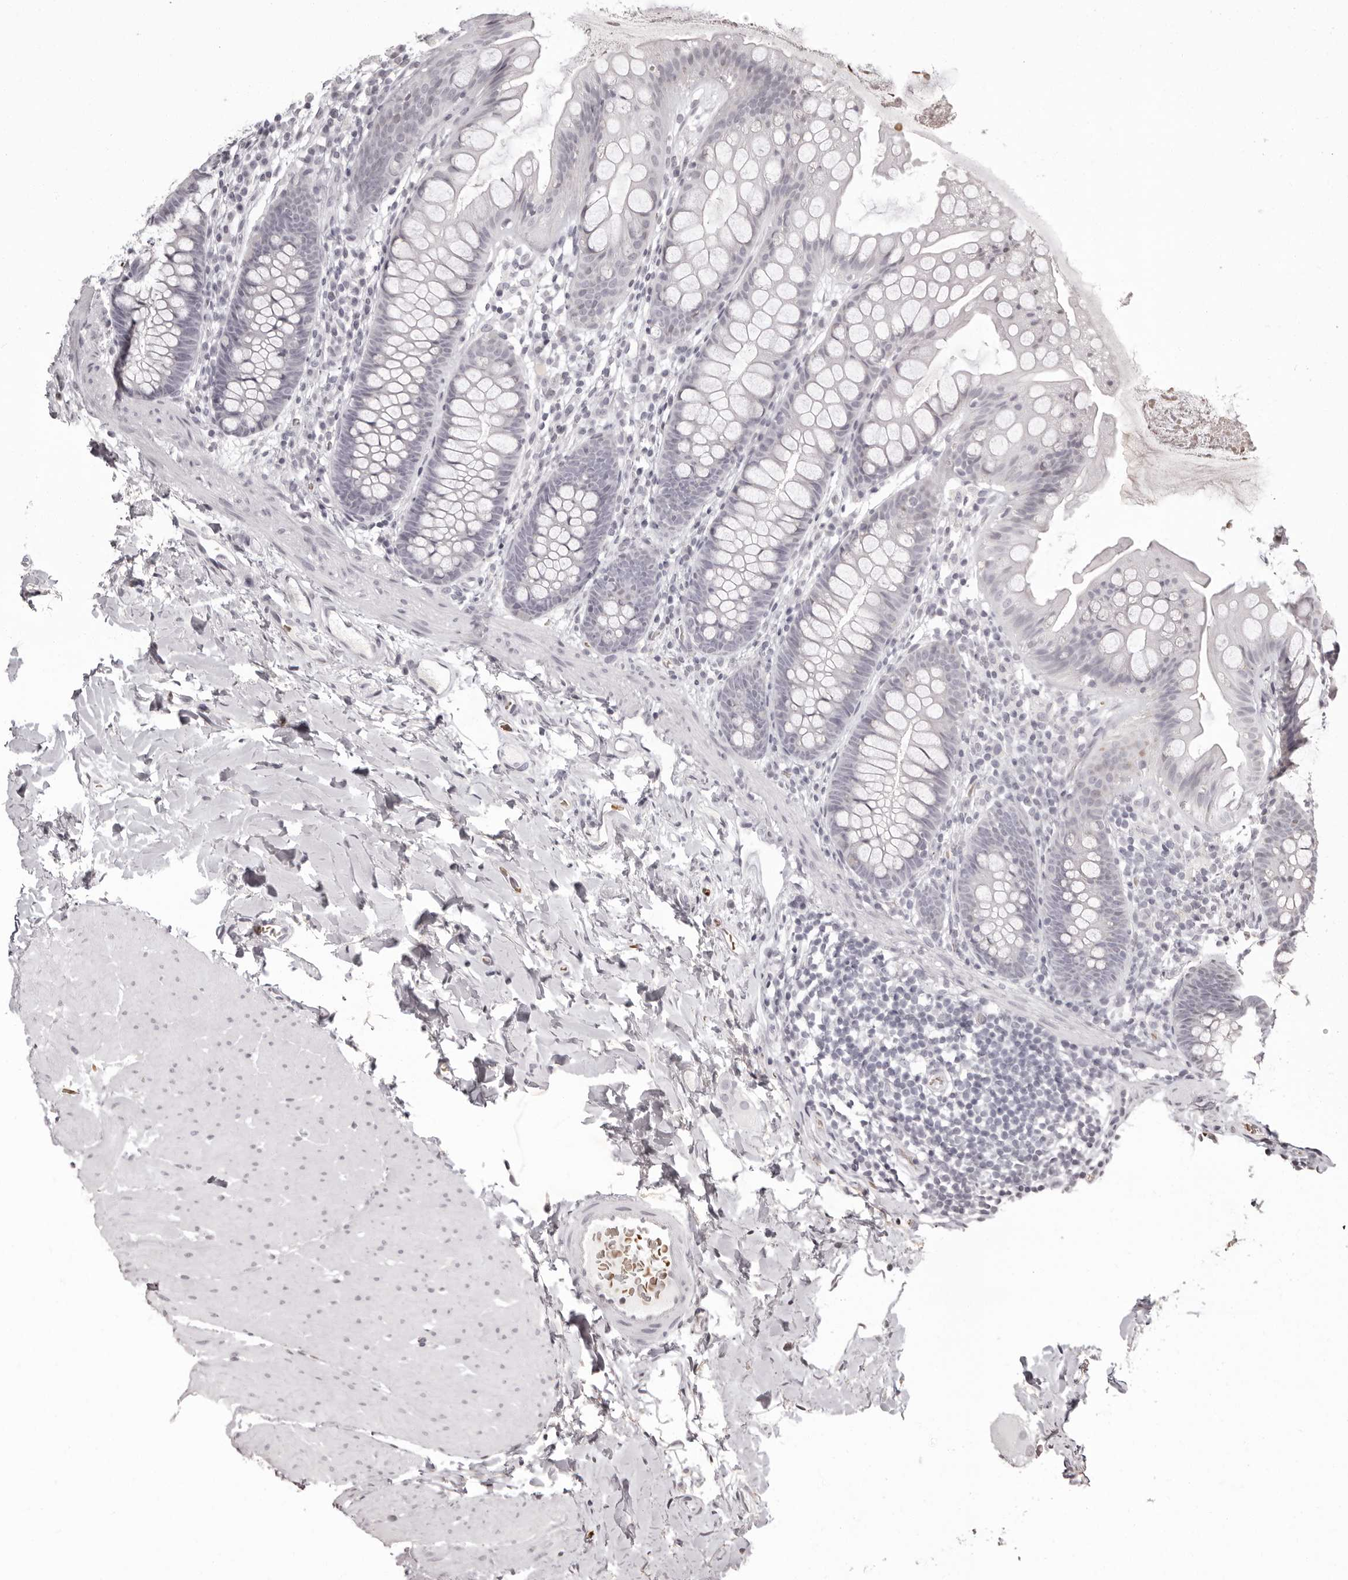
{"staining": {"intensity": "negative", "quantity": "none", "location": "none"}, "tissue": "colon", "cell_type": "Endothelial cells", "image_type": "normal", "snomed": [{"axis": "morphology", "description": "Normal tissue, NOS"}, {"axis": "topography", "description": "Colon"}], "caption": "A high-resolution histopathology image shows immunohistochemistry (IHC) staining of normal colon, which demonstrates no significant staining in endothelial cells.", "gene": "C8orf74", "patient": {"sex": "female", "age": 62}}